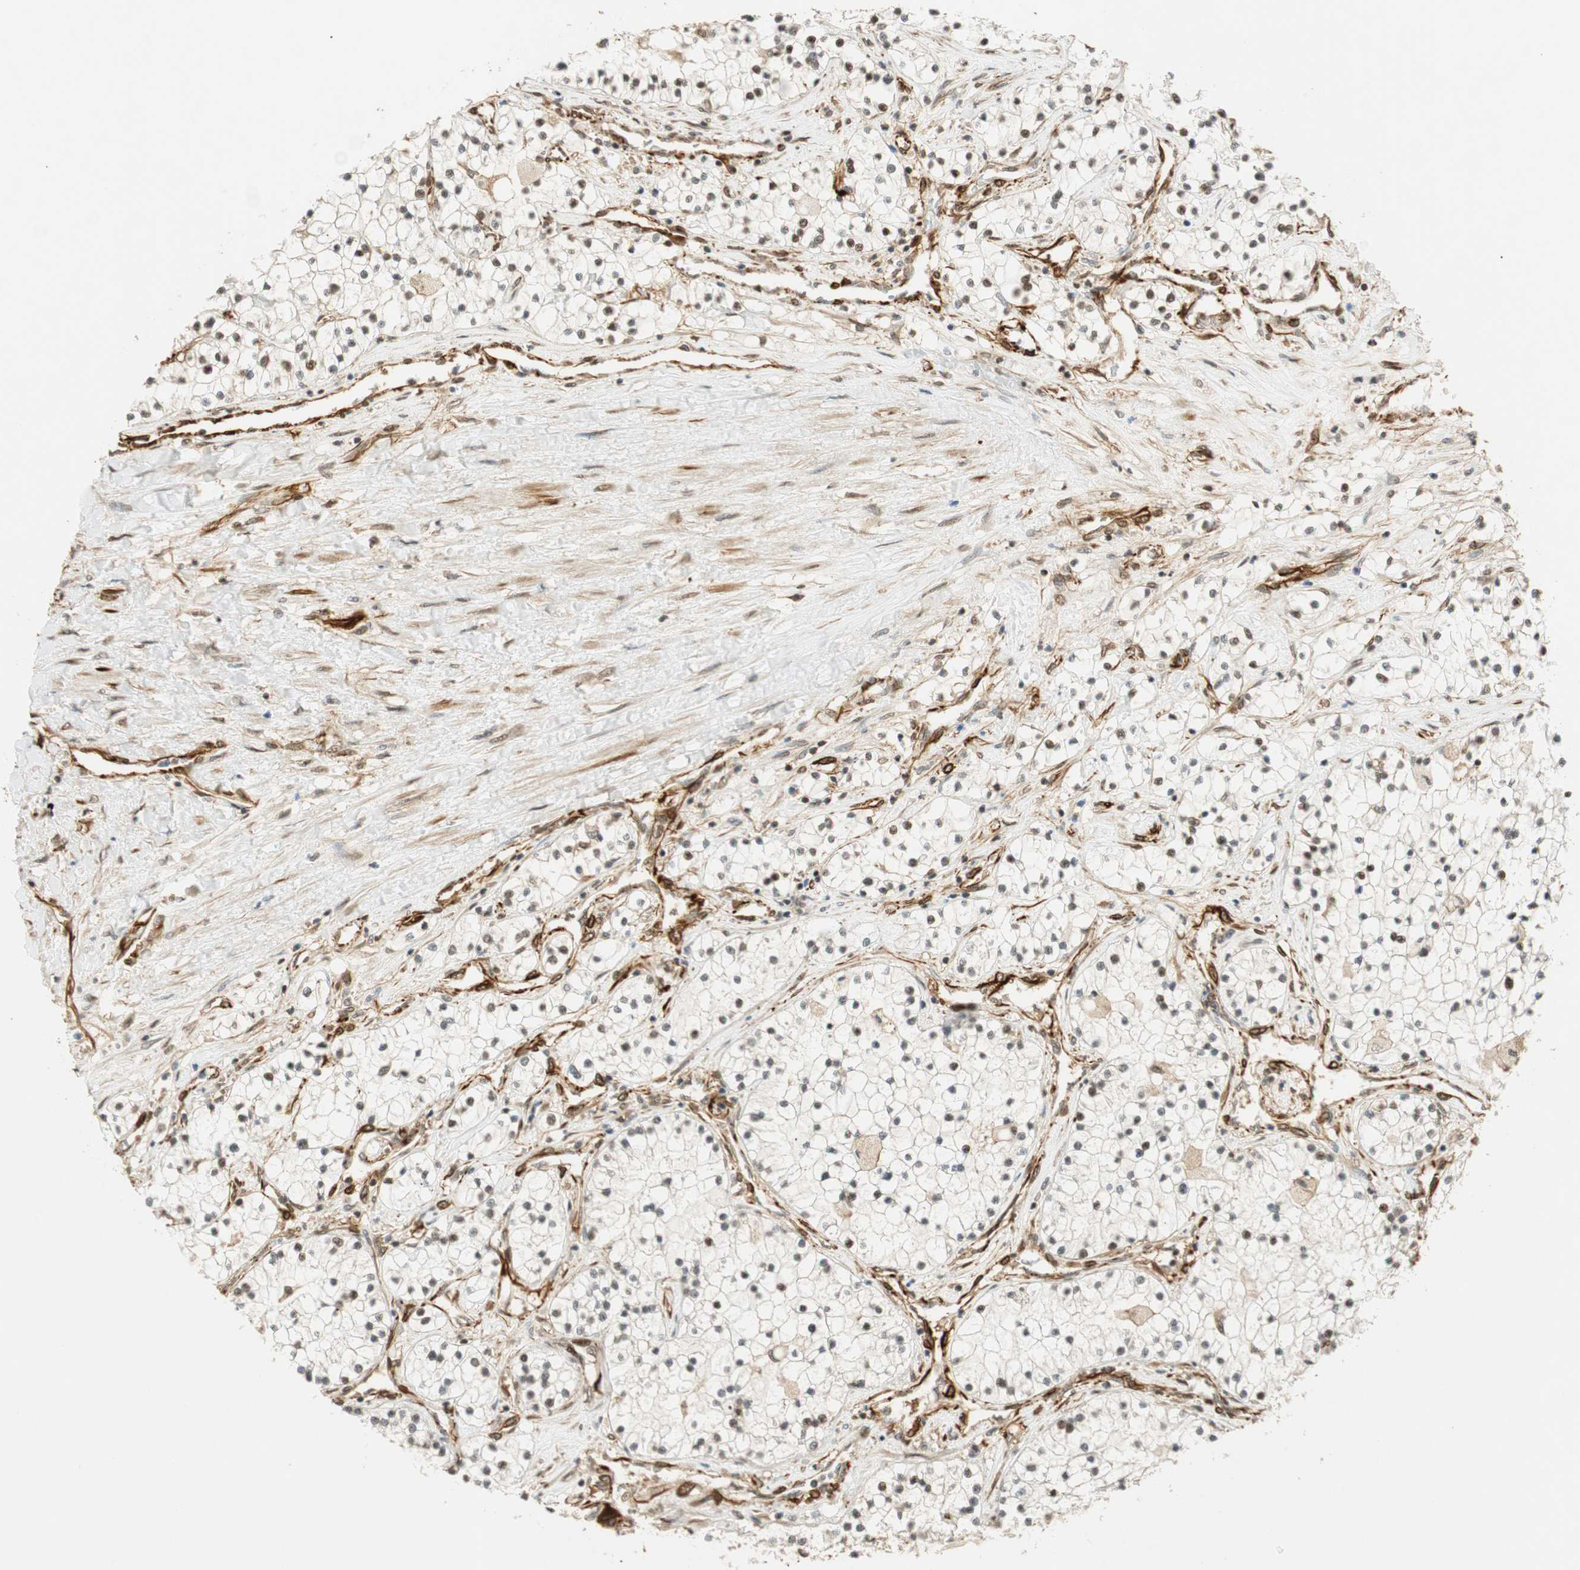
{"staining": {"intensity": "weak", "quantity": "<25%", "location": "nuclear"}, "tissue": "renal cancer", "cell_type": "Tumor cells", "image_type": "cancer", "snomed": [{"axis": "morphology", "description": "Adenocarcinoma, NOS"}, {"axis": "topography", "description": "Kidney"}], "caption": "A high-resolution micrograph shows immunohistochemistry (IHC) staining of renal cancer (adenocarcinoma), which exhibits no significant staining in tumor cells. Brightfield microscopy of immunohistochemistry (IHC) stained with DAB (3,3'-diaminobenzidine) (brown) and hematoxylin (blue), captured at high magnification.", "gene": "NES", "patient": {"sex": "male", "age": 68}}